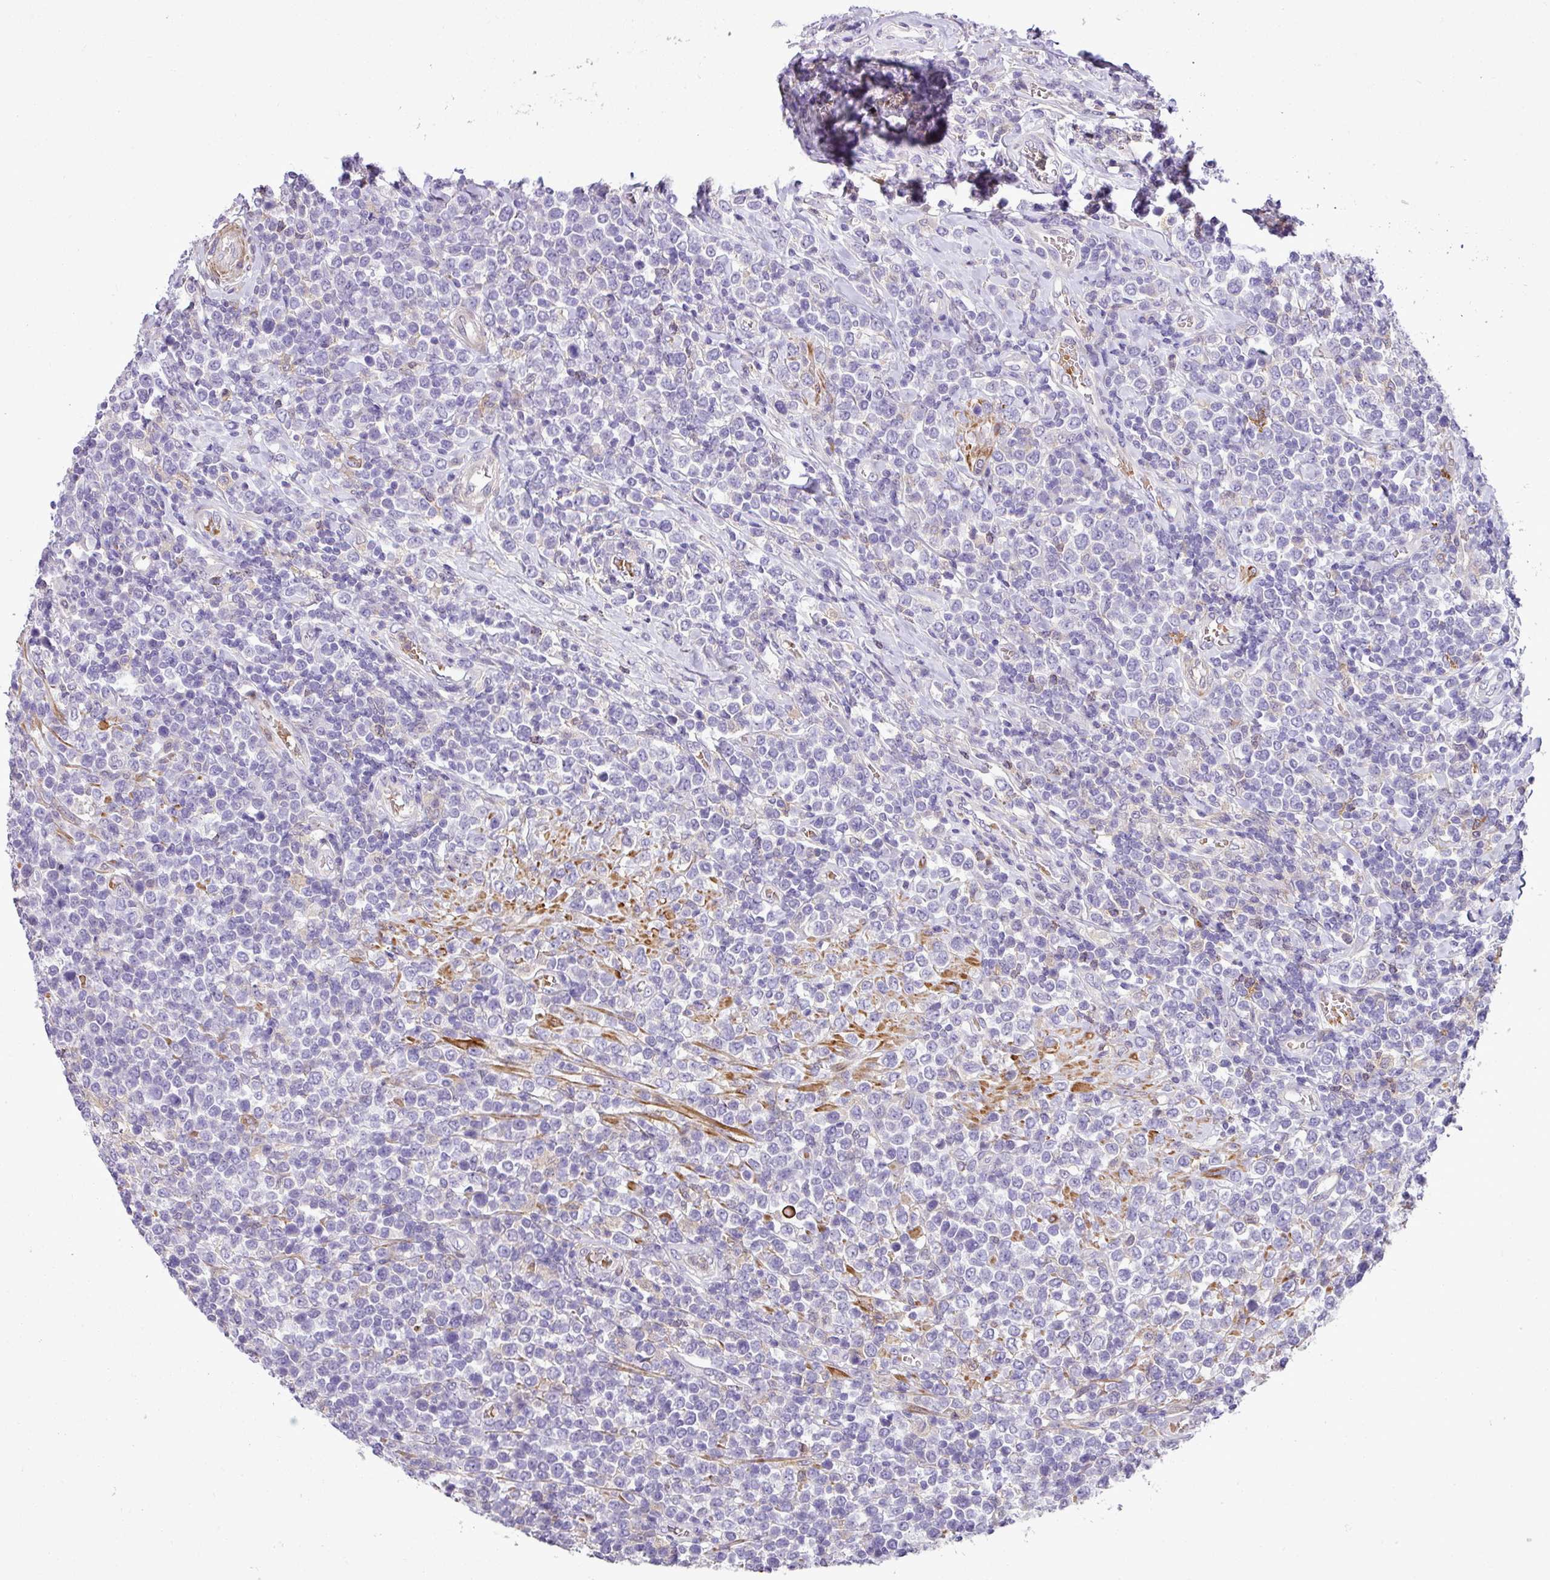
{"staining": {"intensity": "negative", "quantity": "none", "location": "none"}, "tissue": "lymphoma", "cell_type": "Tumor cells", "image_type": "cancer", "snomed": [{"axis": "morphology", "description": "Malignant lymphoma, non-Hodgkin's type, High grade"}, {"axis": "topography", "description": "Soft tissue"}], "caption": "High power microscopy histopathology image of an immunohistochemistry (IHC) histopathology image of high-grade malignant lymphoma, non-Hodgkin's type, revealing no significant staining in tumor cells.", "gene": "NBEAL2", "patient": {"sex": "female", "age": 56}}